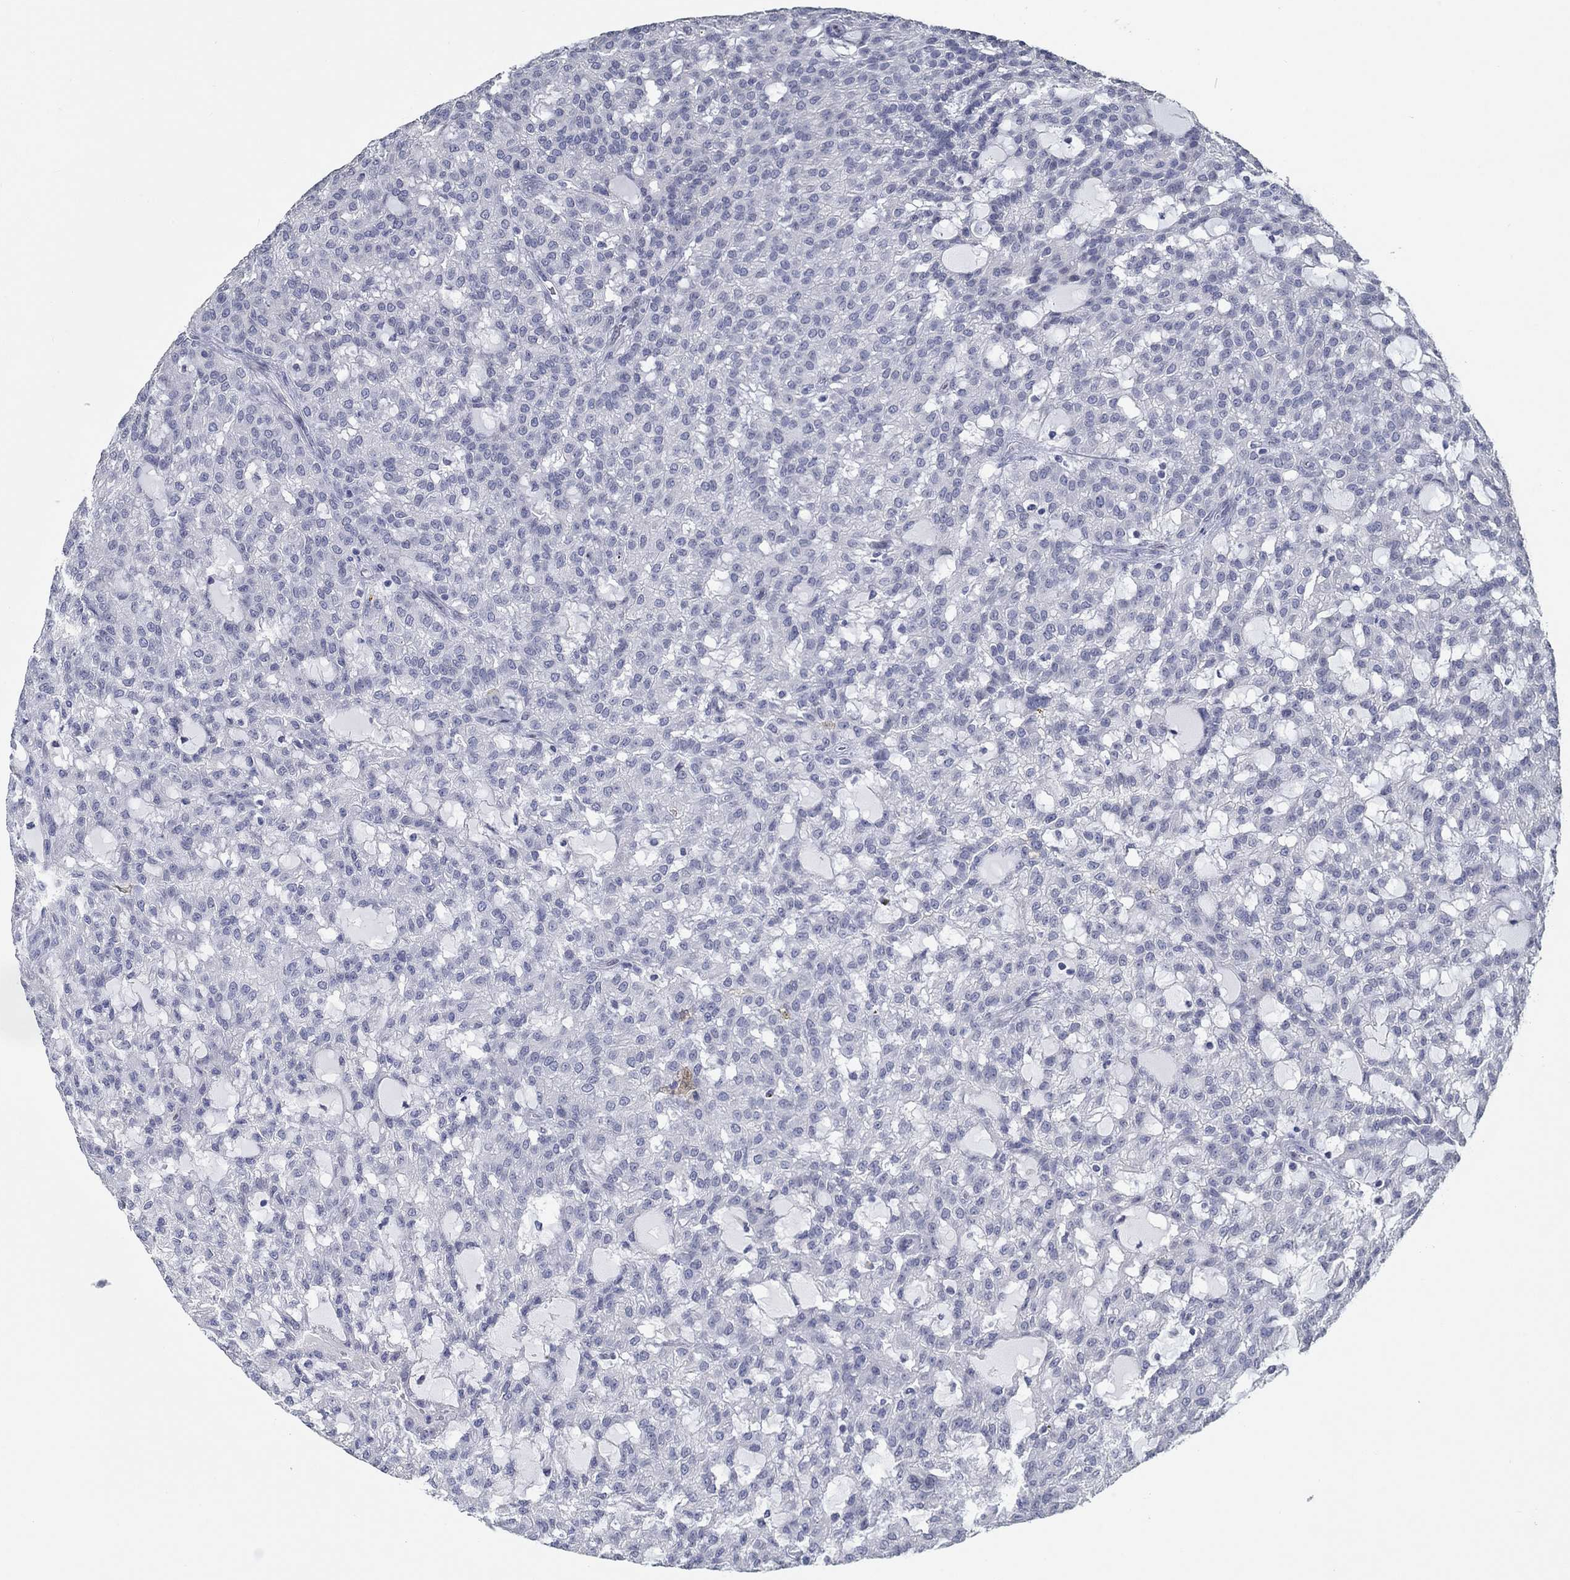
{"staining": {"intensity": "negative", "quantity": "none", "location": "none"}, "tissue": "renal cancer", "cell_type": "Tumor cells", "image_type": "cancer", "snomed": [{"axis": "morphology", "description": "Adenocarcinoma, NOS"}, {"axis": "topography", "description": "Kidney"}], "caption": "The histopathology image shows no significant expression in tumor cells of renal cancer (adenocarcinoma).", "gene": "NUP155", "patient": {"sex": "male", "age": 63}}